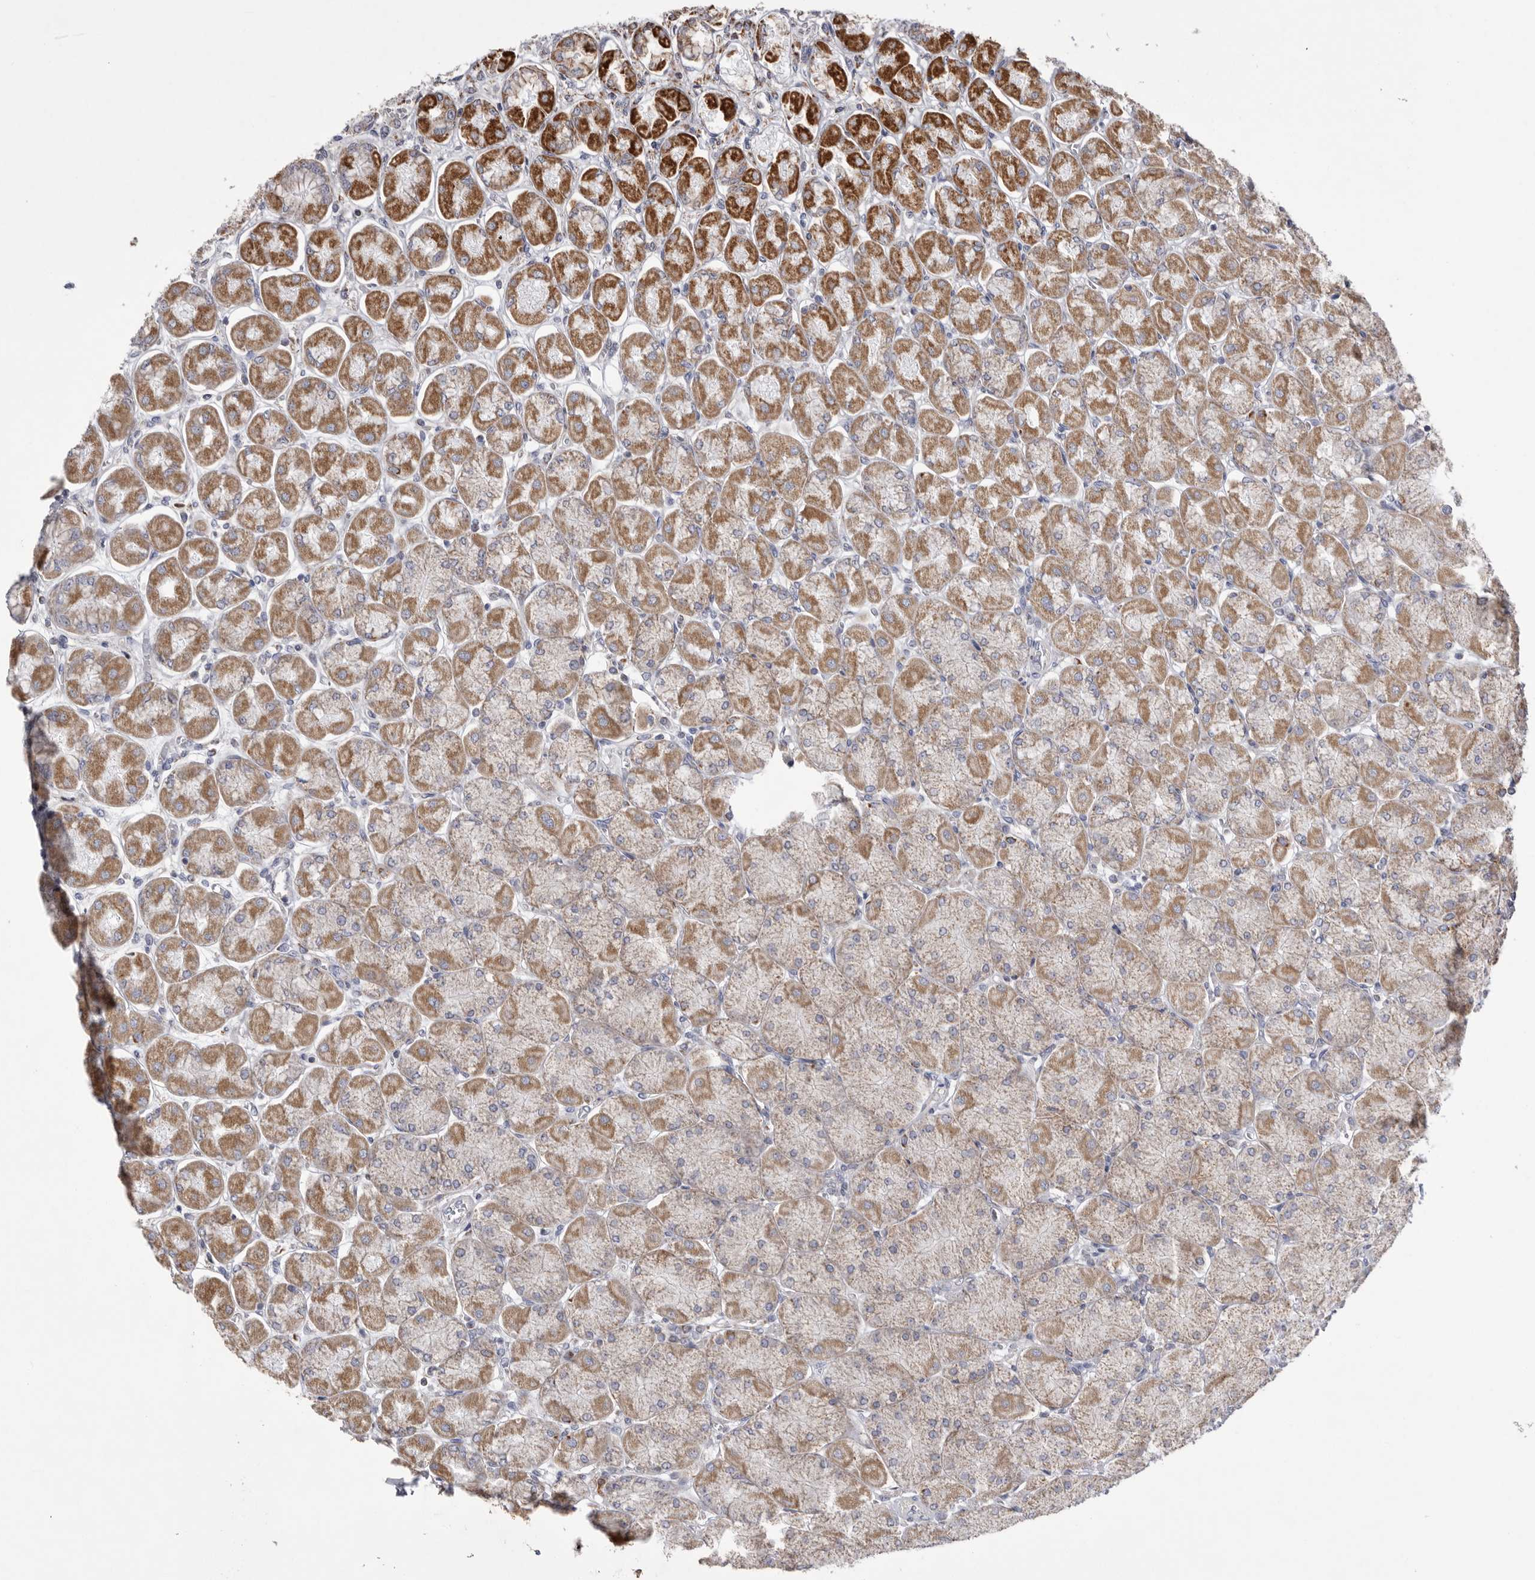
{"staining": {"intensity": "moderate", "quantity": "25%-75%", "location": "cytoplasmic/membranous"}, "tissue": "stomach", "cell_type": "Glandular cells", "image_type": "normal", "snomed": [{"axis": "morphology", "description": "Normal tissue, NOS"}, {"axis": "topography", "description": "Stomach, upper"}], "caption": "Immunohistochemical staining of benign stomach demonstrates 25%-75% levels of moderate cytoplasmic/membranous protein staining in approximately 25%-75% of glandular cells.", "gene": "VDAC3", "patient": {"sex": "female", "age": 56}}